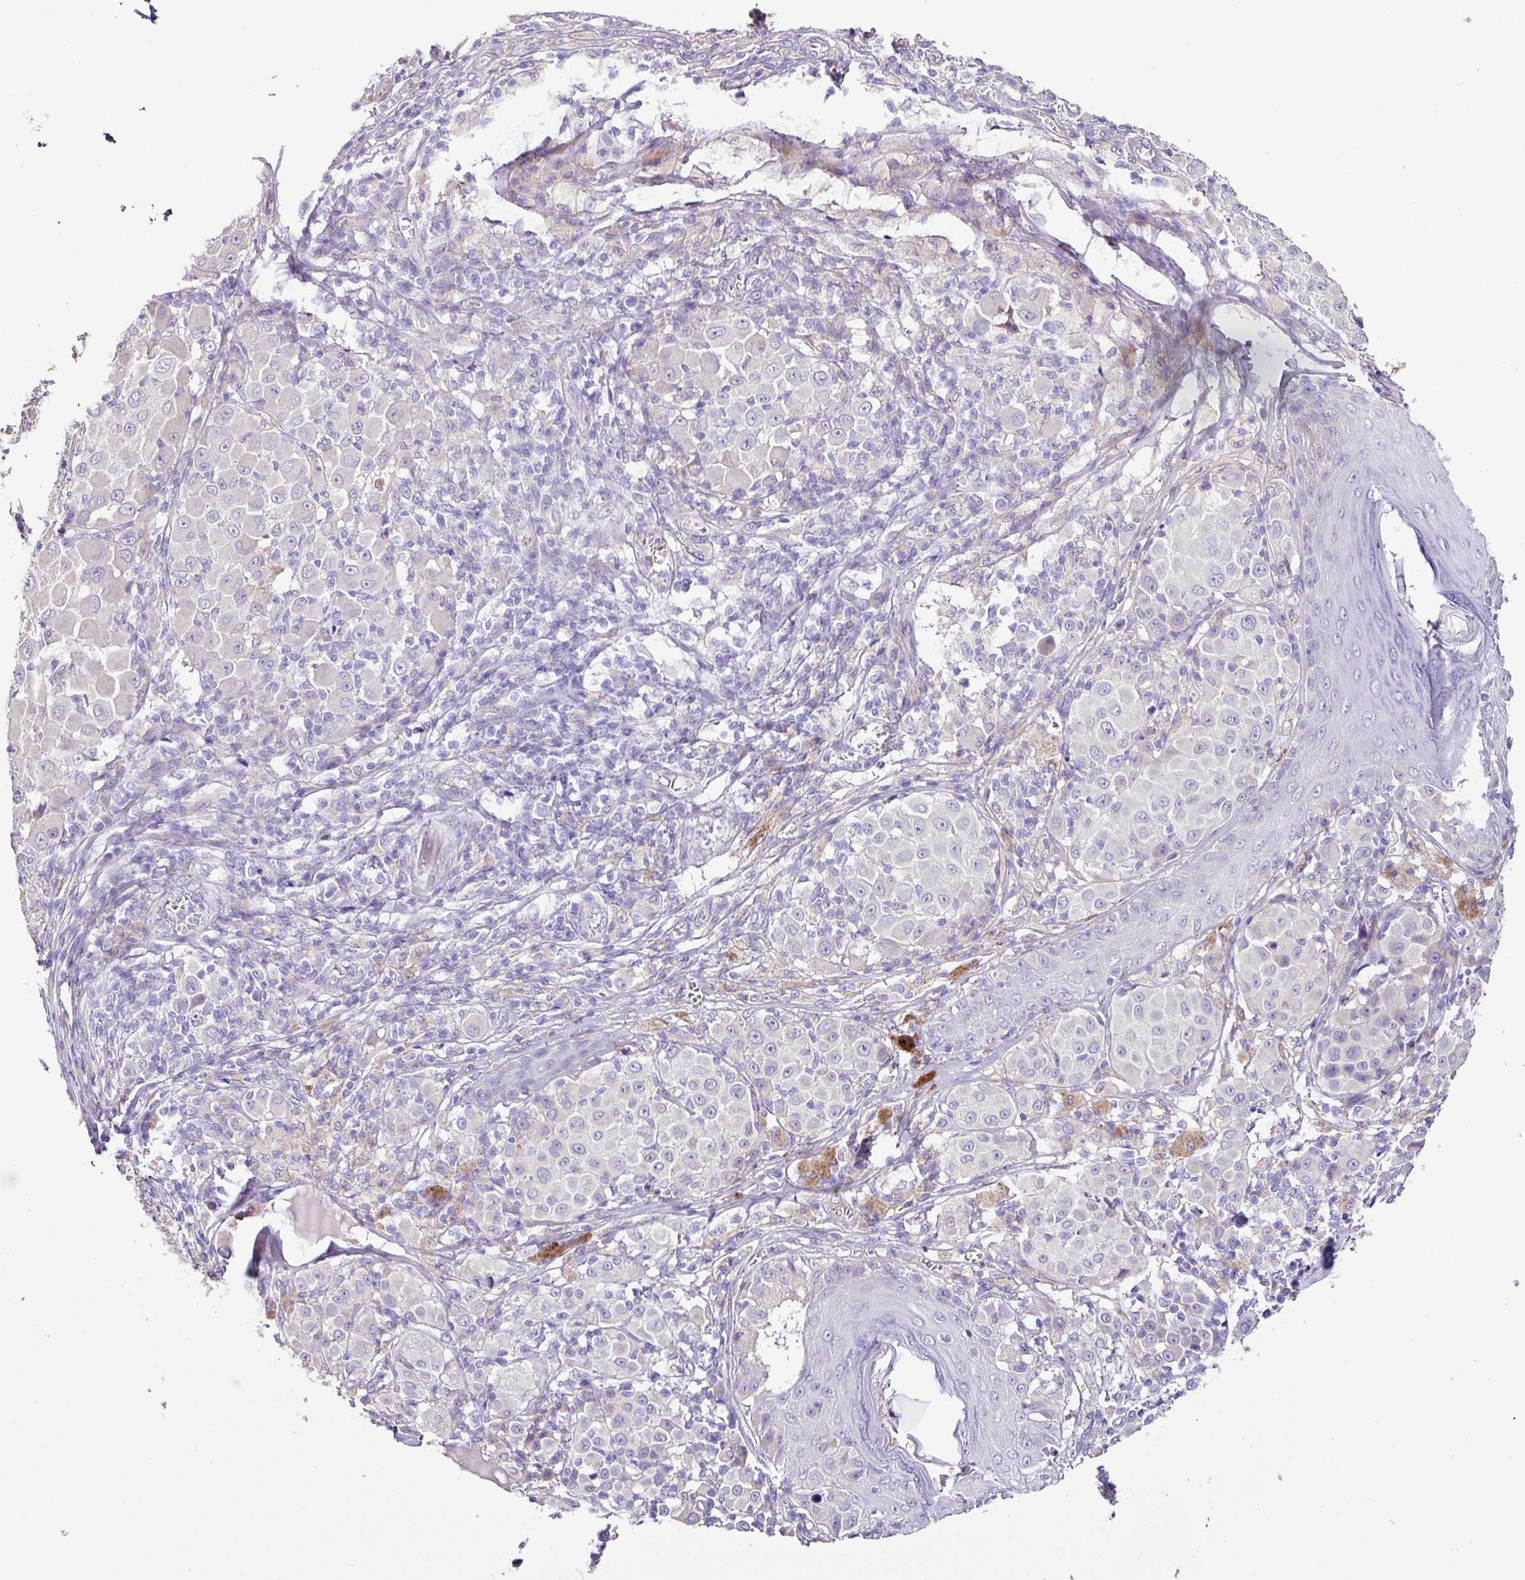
{"staining": {"intensity": "negative", "quantity": "none", "location": "none"}, "tissue": "melanoma", "cell_type": "Tumor cells", "image_type": "cancer", "snomed": [{"axis": "morphology", "description": "Malignant melanoma, NOS"}, {"axis": "topography", "description": "Skin"}], "caption": "Immunohistochemistry histopathology image of neoplastic tissue: malignant melanoma stained with DAB exhibits no significant protein positivity in tumor cells.", "gene": "ZG16", "patient": {"sex": "female", "age": 43}}